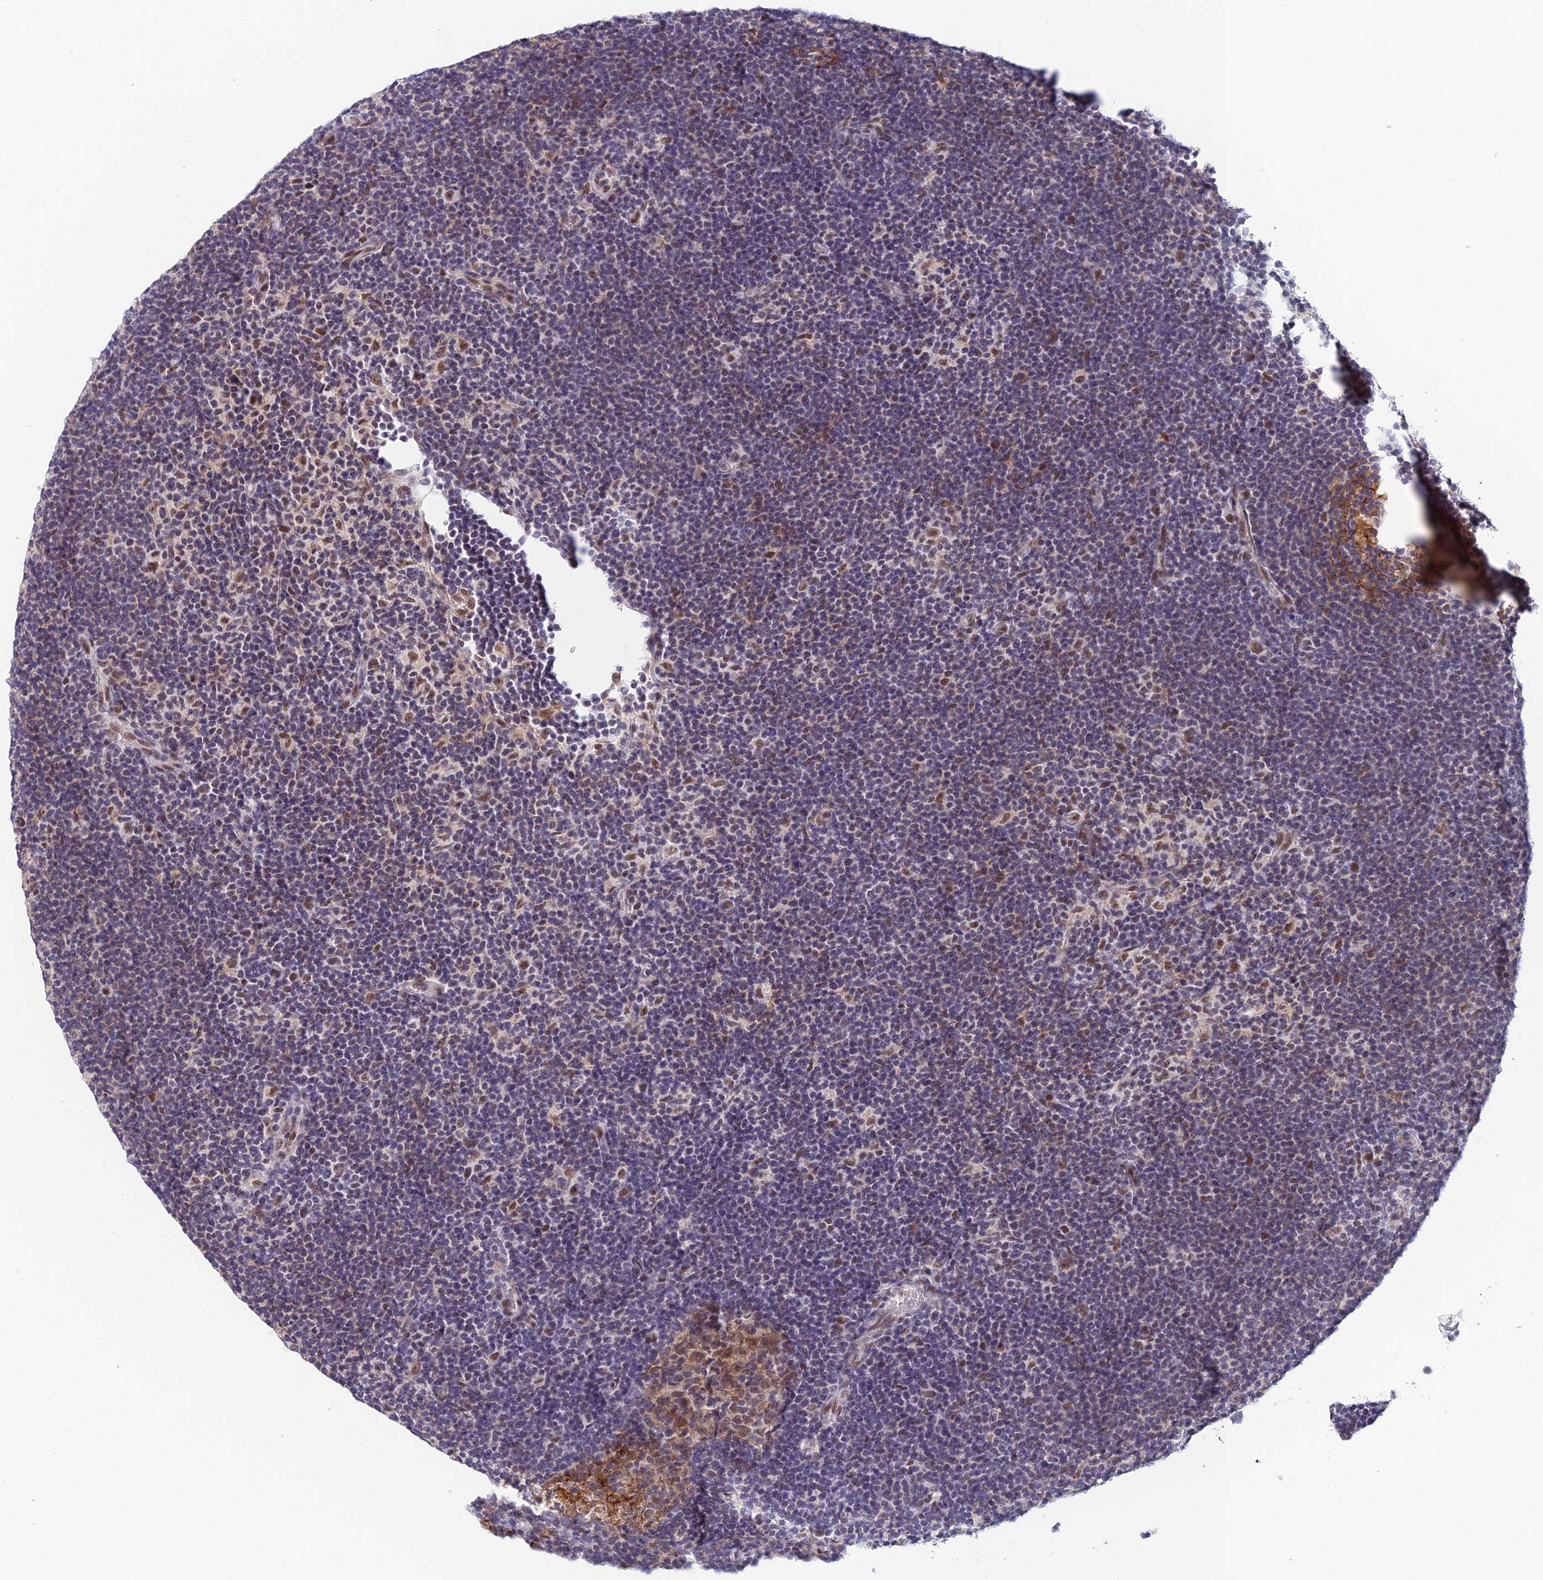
{"staining": {"intensity": "moderate", "quantity": ">75%", "location": "nuclear"}, "tissue": "lymphoma", "cell_type": "Tumor cells", "image_type": "cancer", "snomed": [{"axis": "morphology", "description": "Hodgkin's disease, NOS"}, {"axis": "topography", "description": "Lymph node"}], "caption": "Immunohistochemistry (IHC) micrograph of neoplastic tissue: human lymphoma stained using IHC demonstrates medium levels of moderate protein expression localized specifically in the nuclear of tumor cells, appearing as a nuclear brown color.", "gene": "C2orf49", "patient": {"sex": "female", "age": 57}}